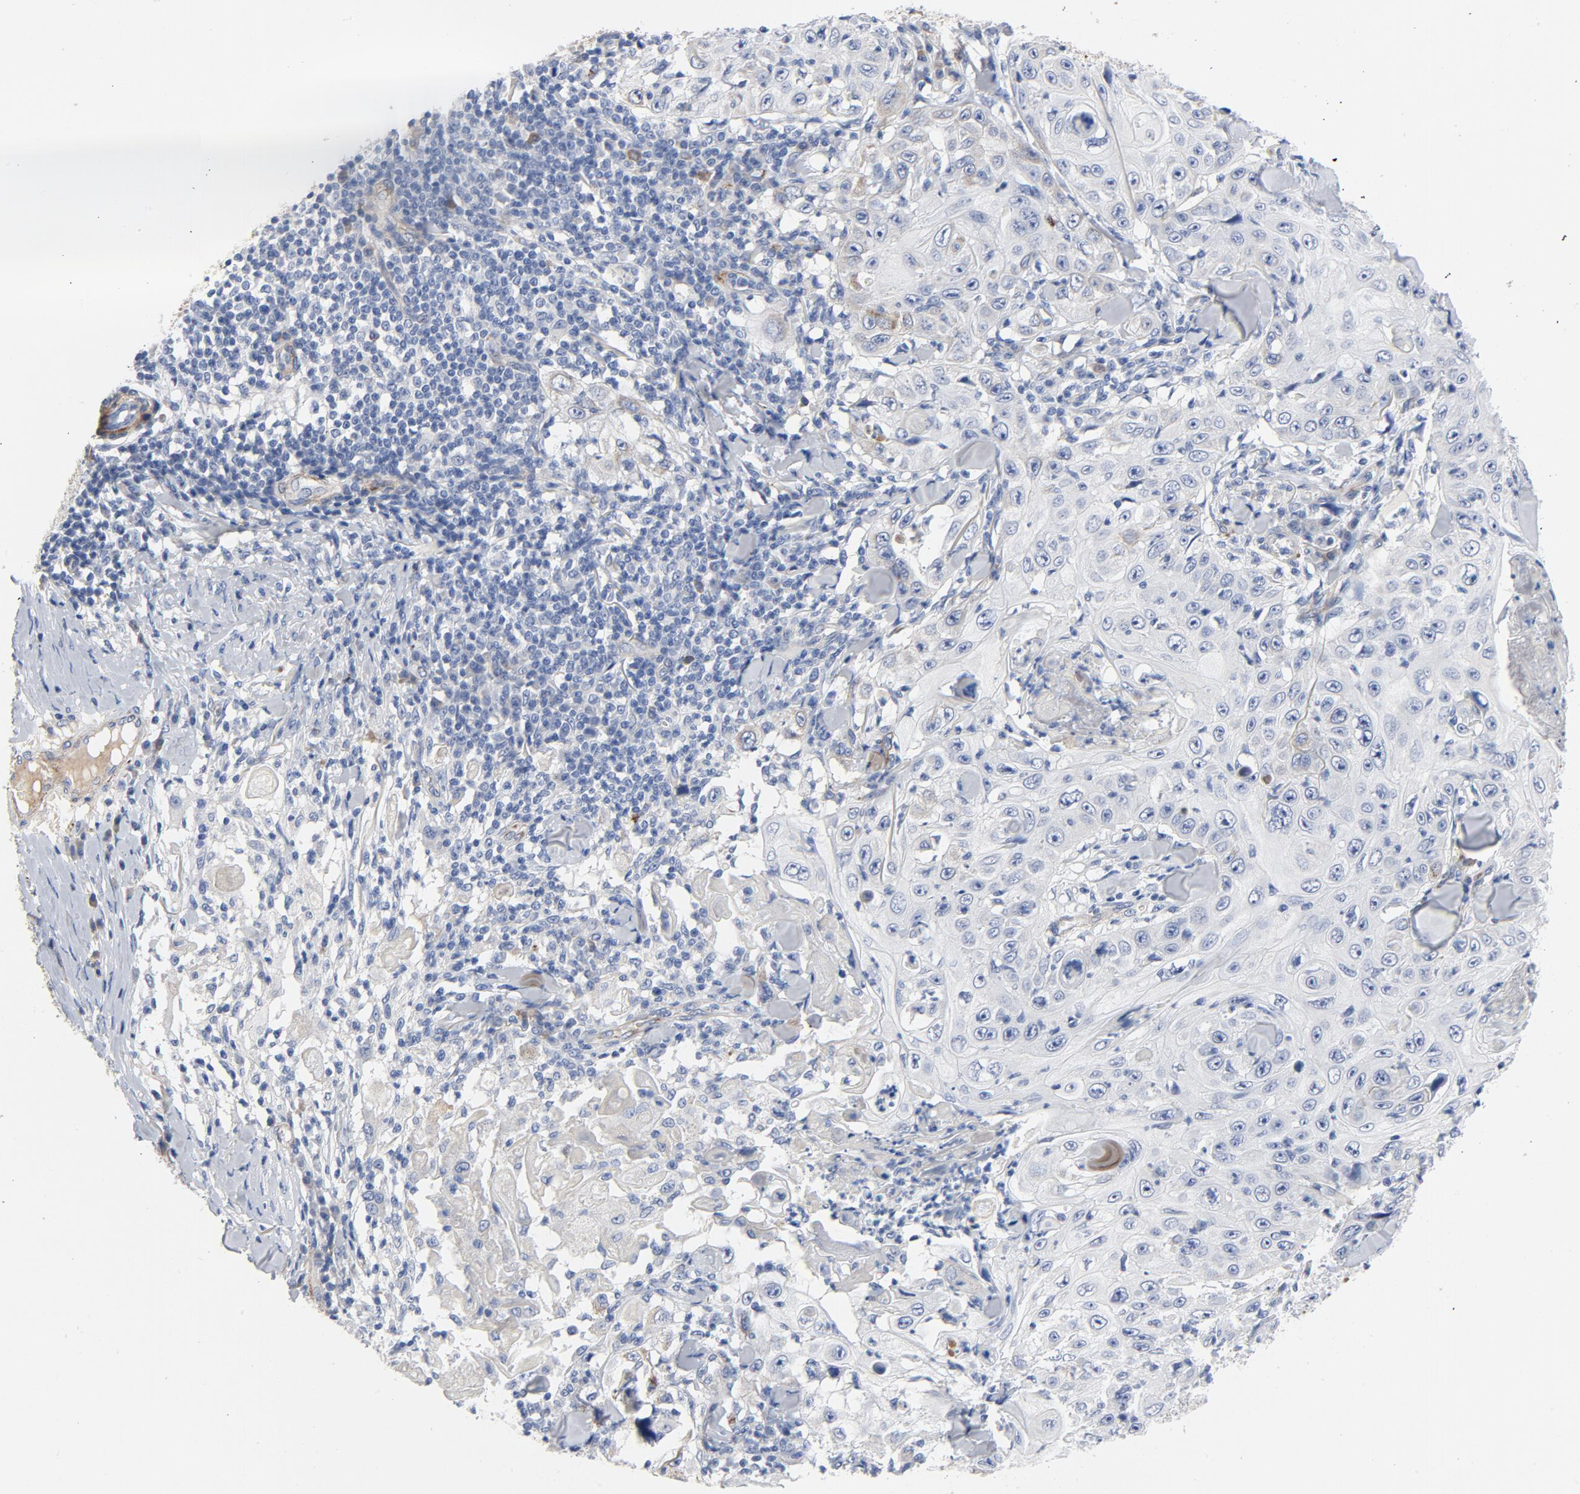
{"staining": {"intensity": "negative", "quantity": "none", "location": "none"}, "tissue": "skin cancer", "cell_type": "Tumor cells", "image_type": "cancer", "snomed": [{"axis": "morphology", "description": "Squamous cell carcinoma, NOS"}, {"axis": "topography", "description": "Skin"}], "caption": "Squamous cell carcinoma (skin) was stained to show a protein in brown. There is no significant expression in tumor cells.", "gene": "LAMC1", "patient": {"sex": "male", "age": 86}}